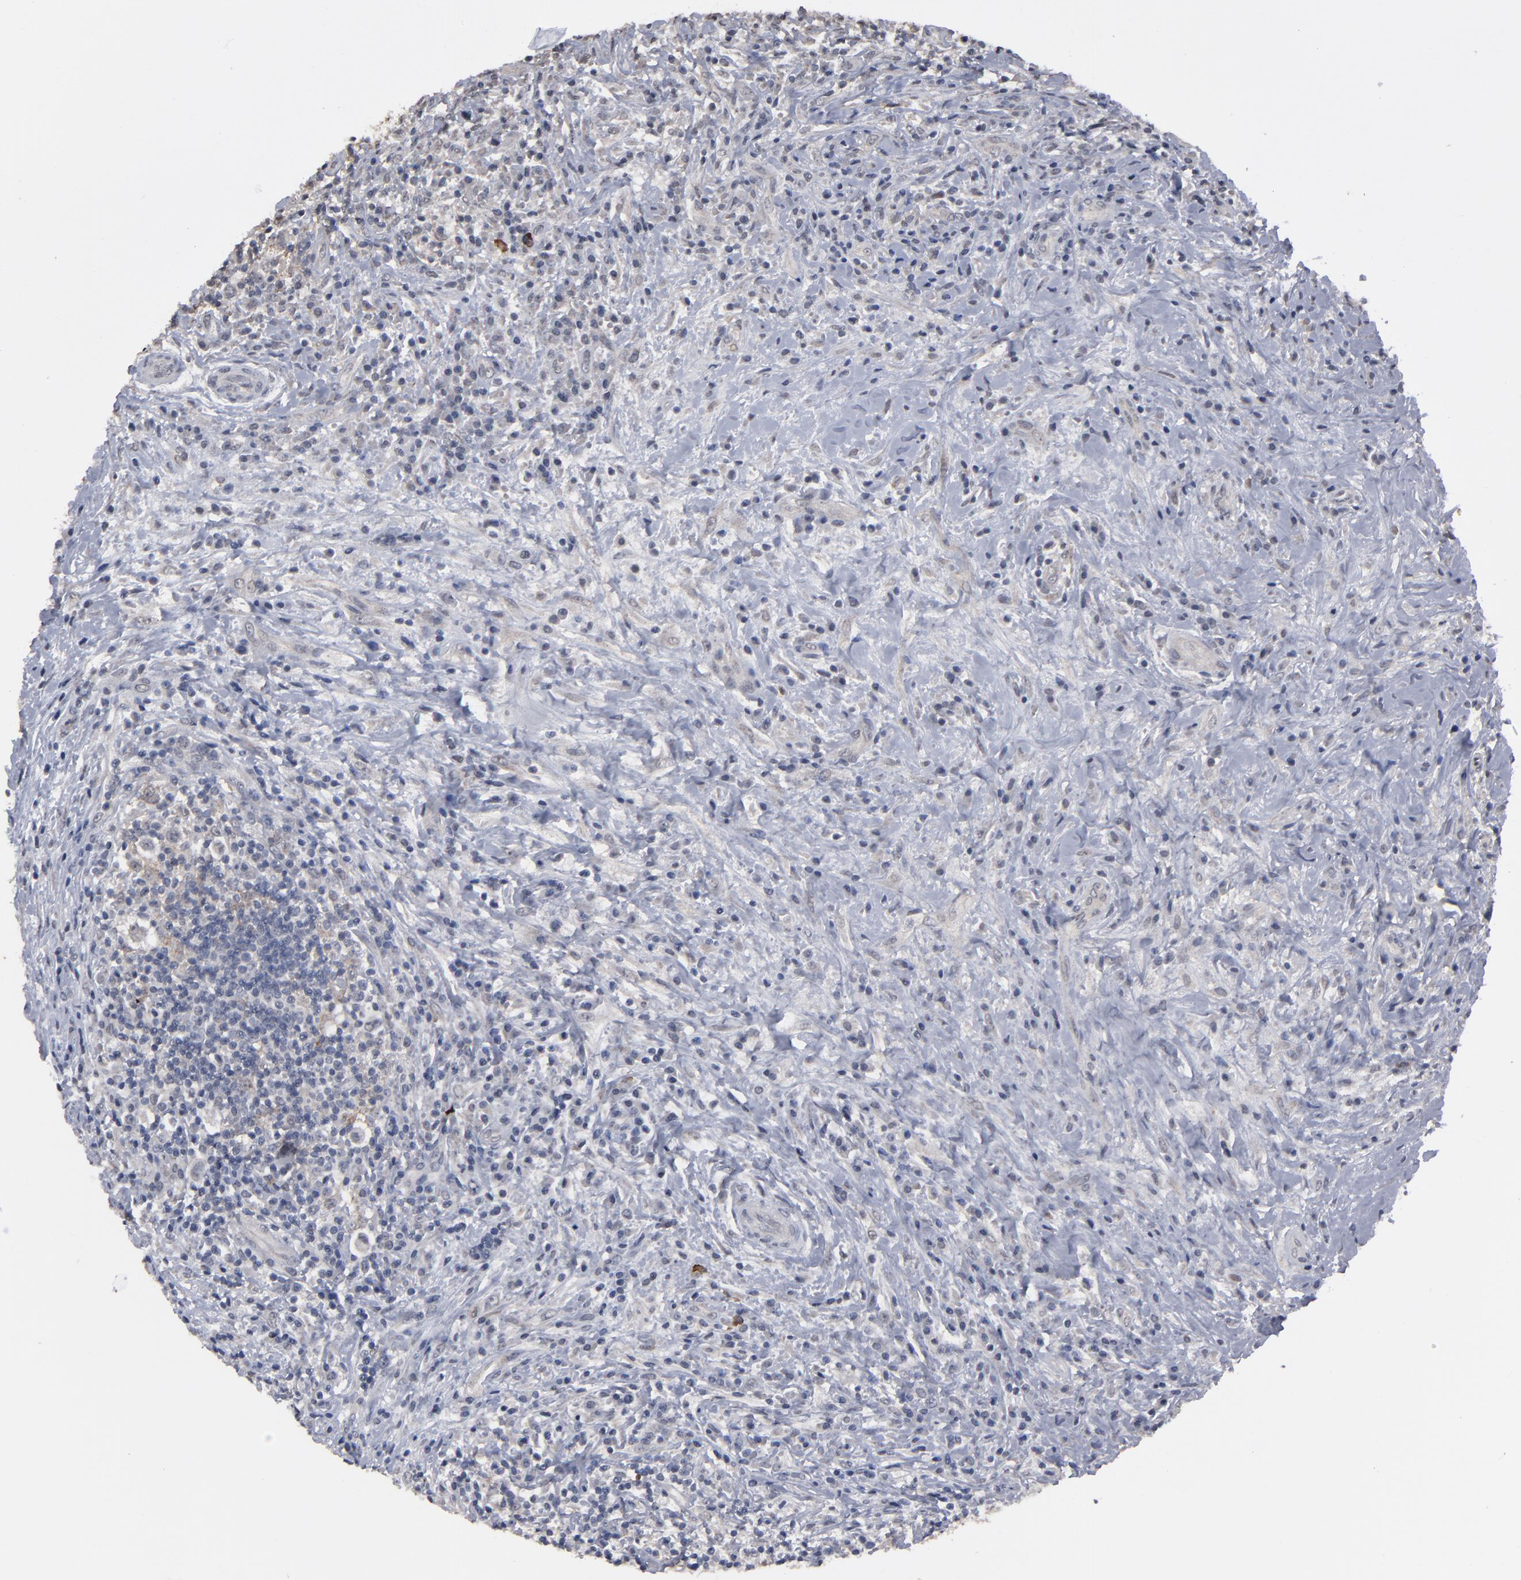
{"staining": {"intensity": "negative", "quantity": "none", "location": "none"}, "tissue": "lymphoma", "cell_type": "Tumor cells", "image_type": "cancer", "snomed": [{"axis": "morphology", "description": "Hodgkin's disease, NOS"}, {"axis": "topography", "description": "Lymph node"}], "caption": "High power microscopy histopathology image of an immunohistochemistry (IHC) photomicrograph of Hodgkin's disease, revealing no significant expression in tumor cells.", "gene": "SLC22A17", "patient": {"sex": "female", "age": 25}}